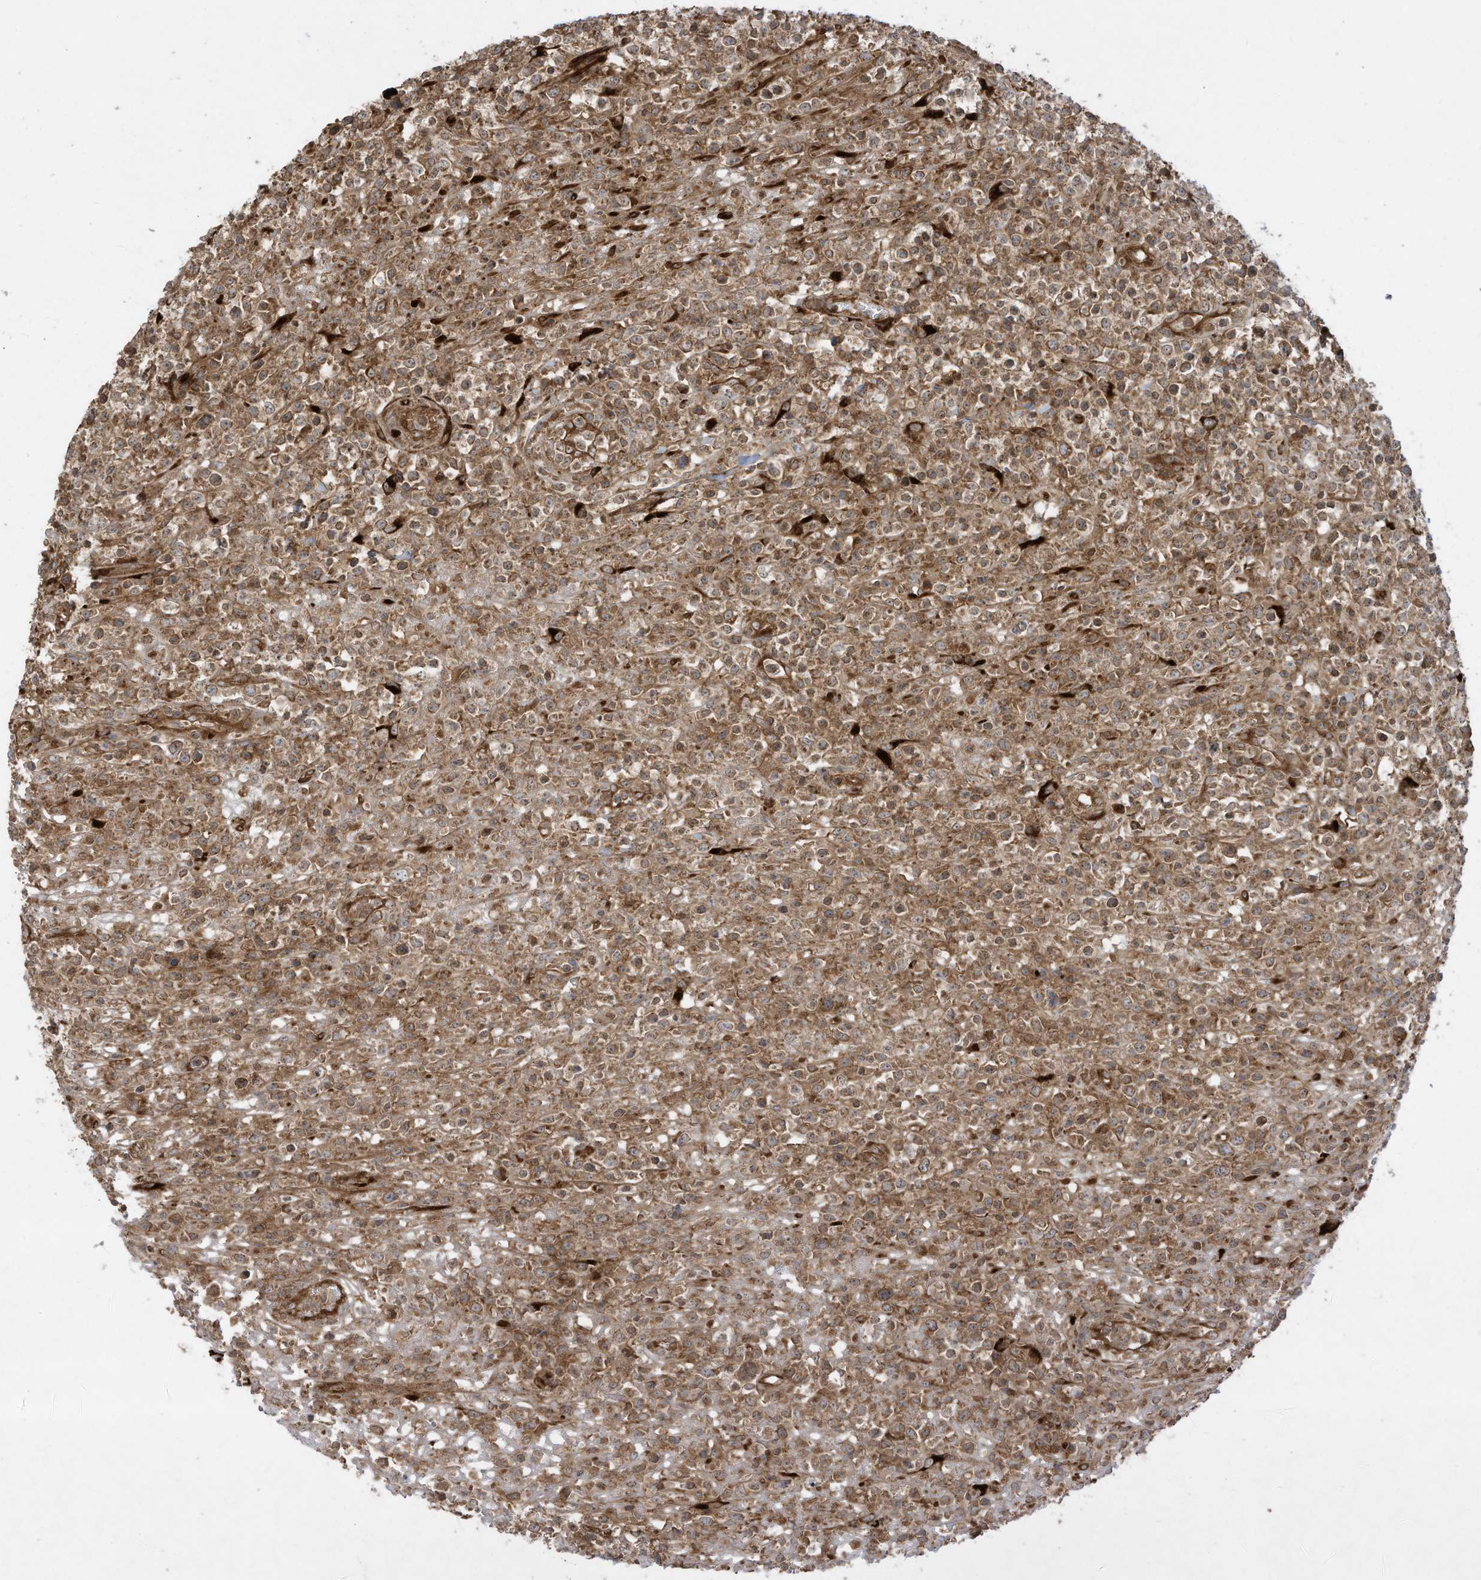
{"staining": {"intensity": "moderate", "quantity": ">75%", "location": "cytoplasmic/membranous"}, "tissue": "lymphoma", "cell_type": "Tumor cells", "image_type": "cancer", "snomed": [{"axis": "morphology", "description": "Malignant lymphoma, non-Hodgkin's type, High grade"}, {"axis": "topography", "description": "Colon"}], "caption": "Immunohistochemistry (IHC) histopathology image of lymphoma stained for a protein (brown), which displays medium levels of moderate cytoplasmic/membranous positivity in about >75% of tumor cells.", "gene": "DDIT4", "patient": {"sex": "female", "age": 53}}